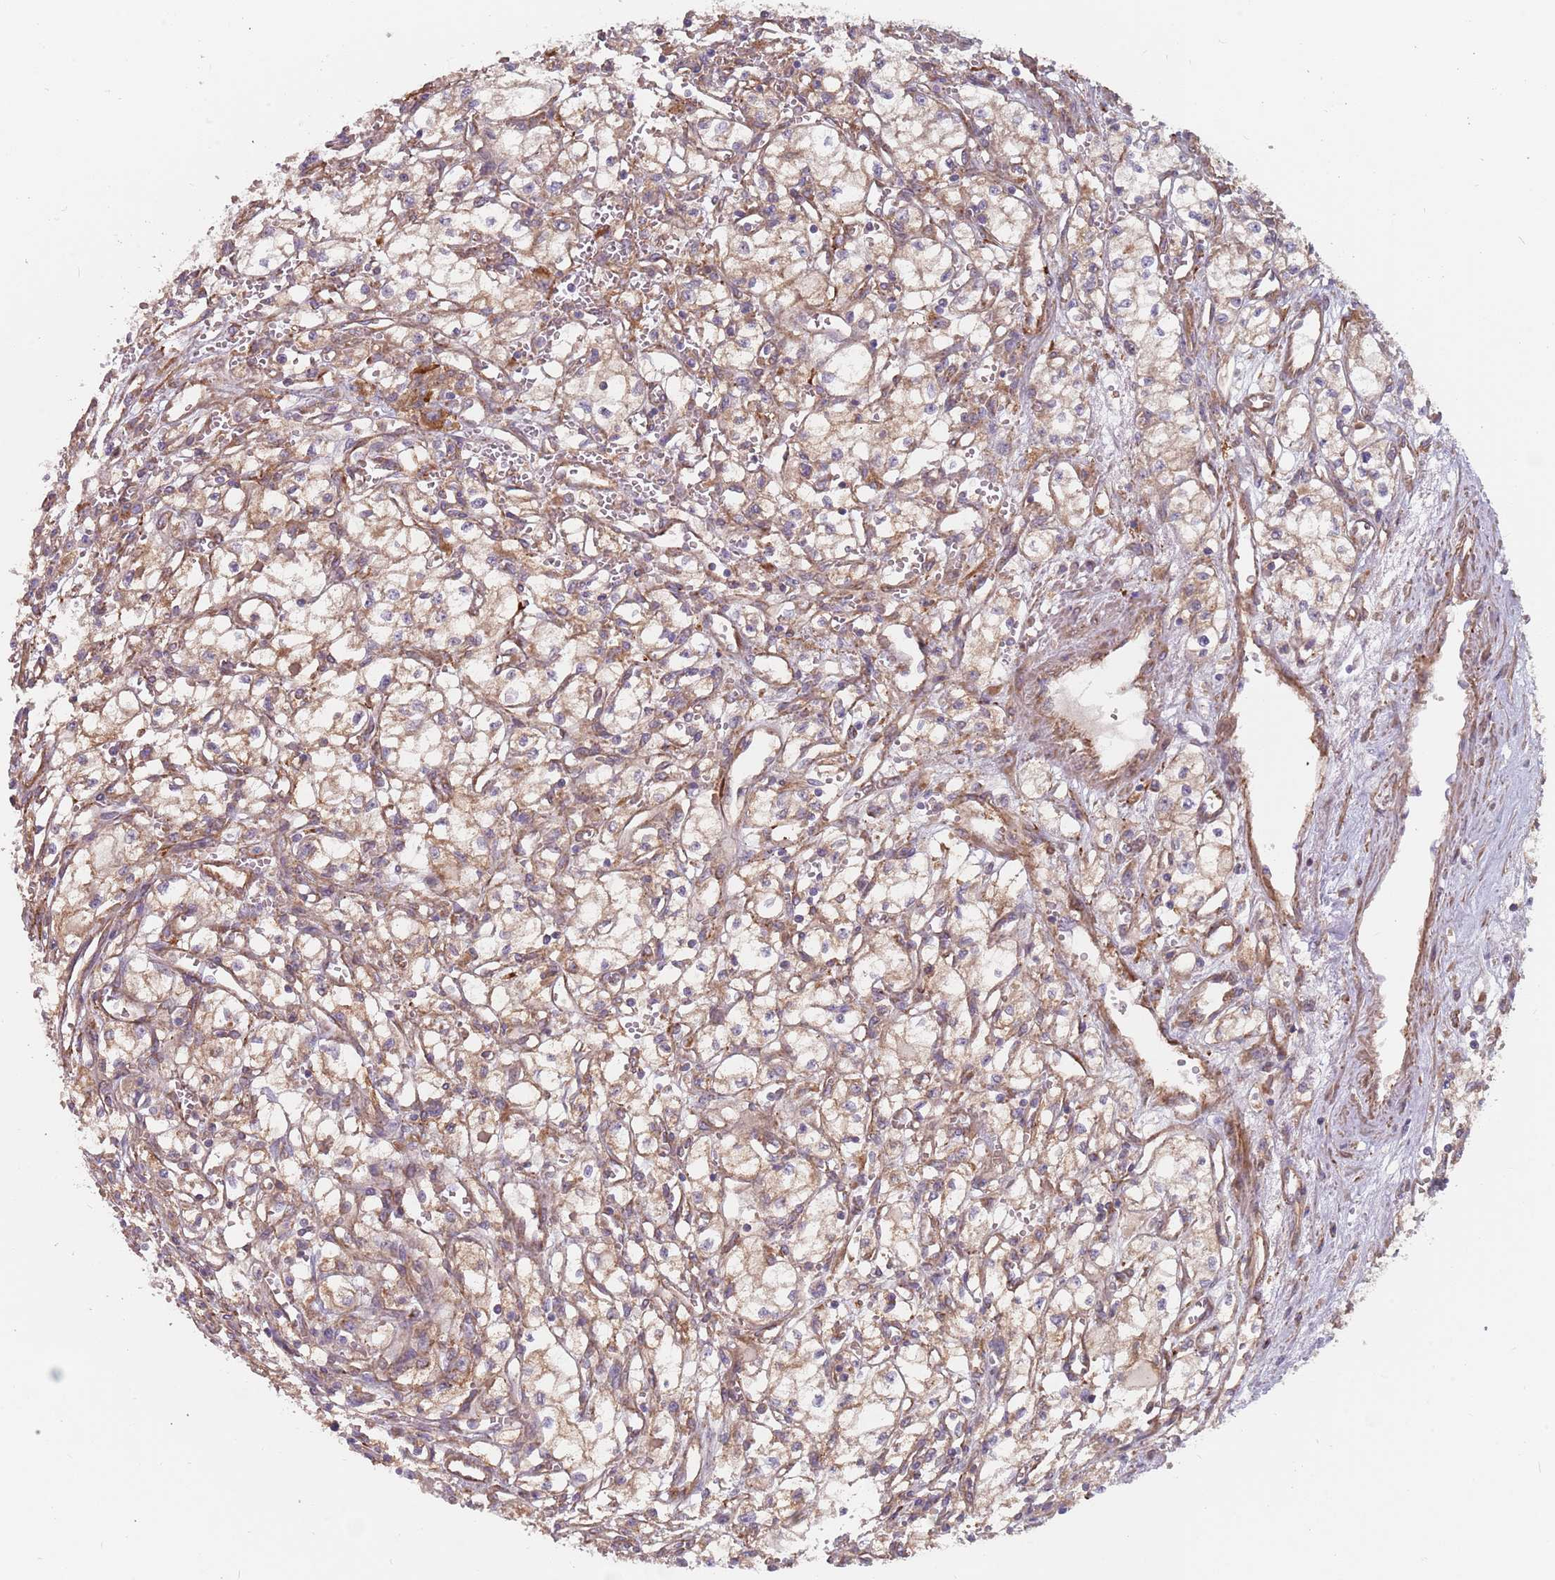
{"staining": {"intensity": "weak", "quantity": "25%-75%", "location": "cytoplasmic/membranous"}, "tissue": "renal cancer", "cell_type": "Tumor cells", "image_type": "cancer", "snomed": [{"axis": "morphology", "description": "Adenocarcinoma, NOS"}, {"axis": "topography", "description": "Kidney"}], "caption": "Immunohistochemical staining of renal cancer (adenocarcinoma) exhibits low levels of weak cytoplasmic/membranous staining in about 25%-75% of tumor cells.", "gene": "SPDL1", "patient": {"sex": "male", "age": 59}}